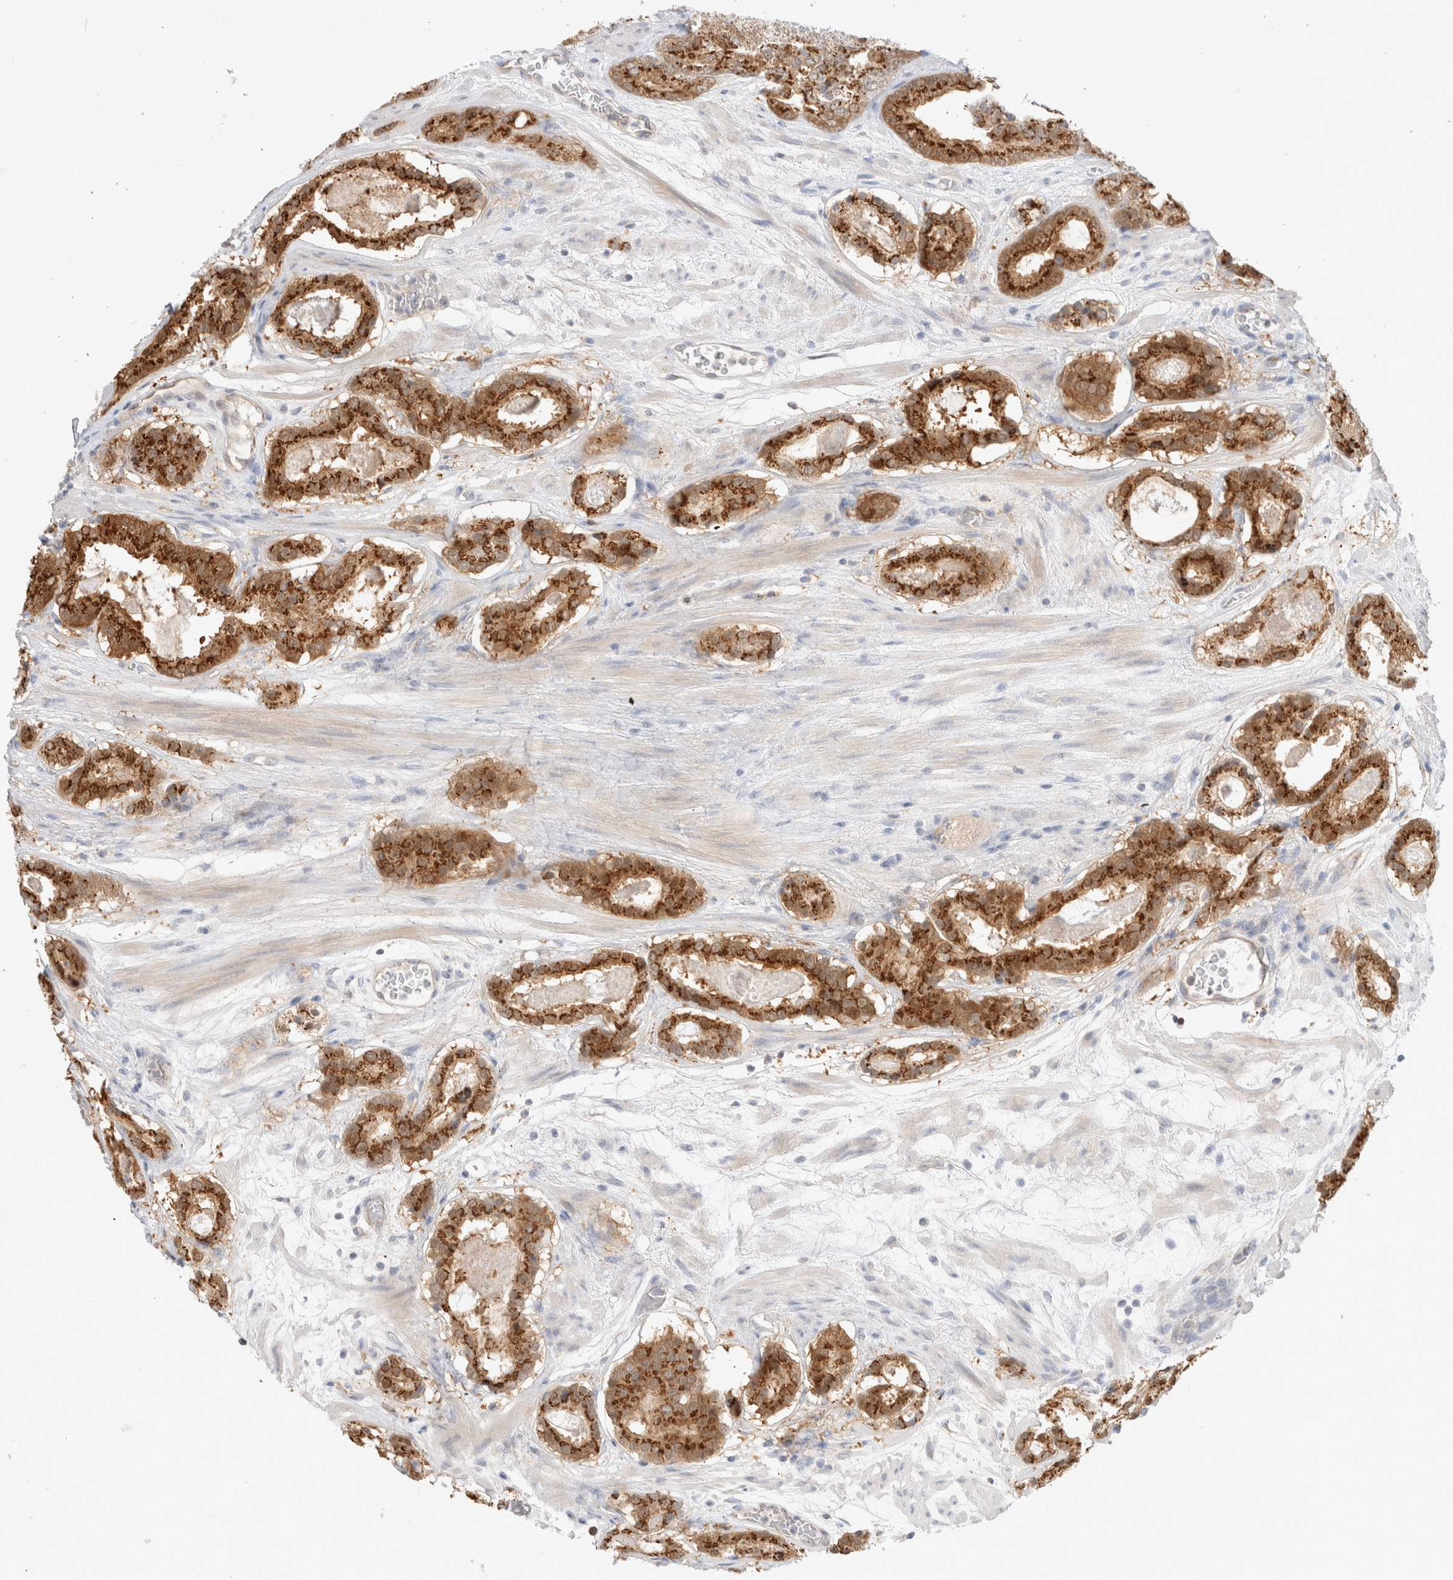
{"staining": {"intensity": "strong", "quantity": "25%-75%", "location": "cytoplasmic/membranous"}, "tissue": "prostate cancer", "cell_type": "Tumor cells", "image_type": "cancer", "snomed": [{"axis": "morphology", "description": "Adenocarcinoma, Low grade"}, {"axis": "topography", "description": "Prostate"}], "caption": "This is an image of immunohistochemistry (IHC) staining of prostate cancer, which shows strong expression in the cytoplasmic/membranous of tumor cells.", "gene": "EFCAB13", "patient": {"sex": "male", "age": 69}}